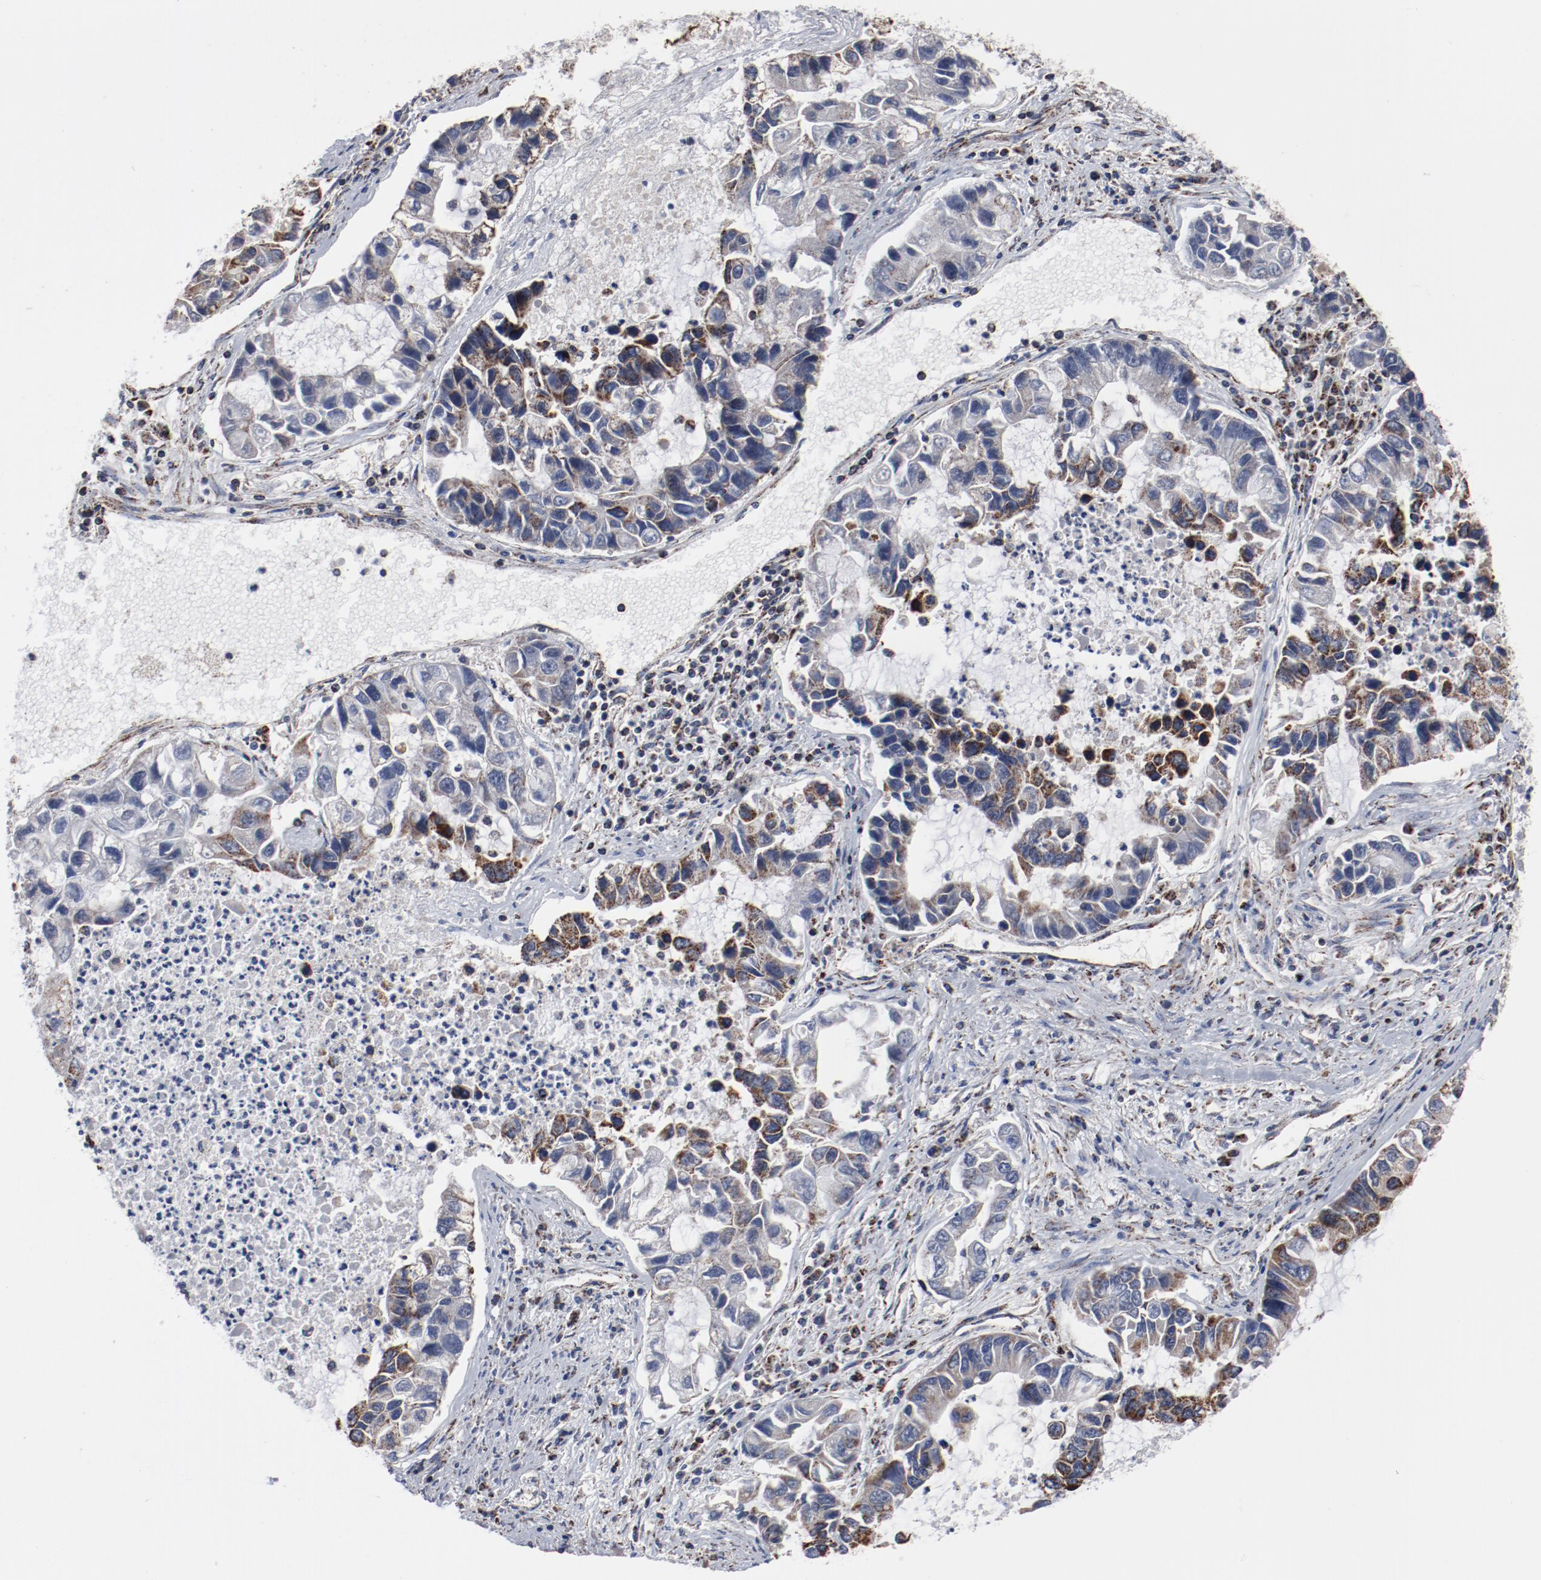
{"staining": {"intensity": "moderate", "quantity": "25%-75%", "location": "cytoplasmic/membranous"}, "tissue": "lung cancer", "cell_type": "Tumor cells", "image_type": "cancer", "snomed": [{"axis": "morphology", "description": "Adenocarcinoma, NOS"}, {"axis": "topography", "description": "Lung"}], "caption": "Human lung cancer (adenocarcinoma) stained for a protein (brown) displays moderate cytoplasmic/membranous positive positivity in about 25%-75% of tumor cells.", "gene": "NDUFV2", "patient": {"sex": "female", "age": 51}}